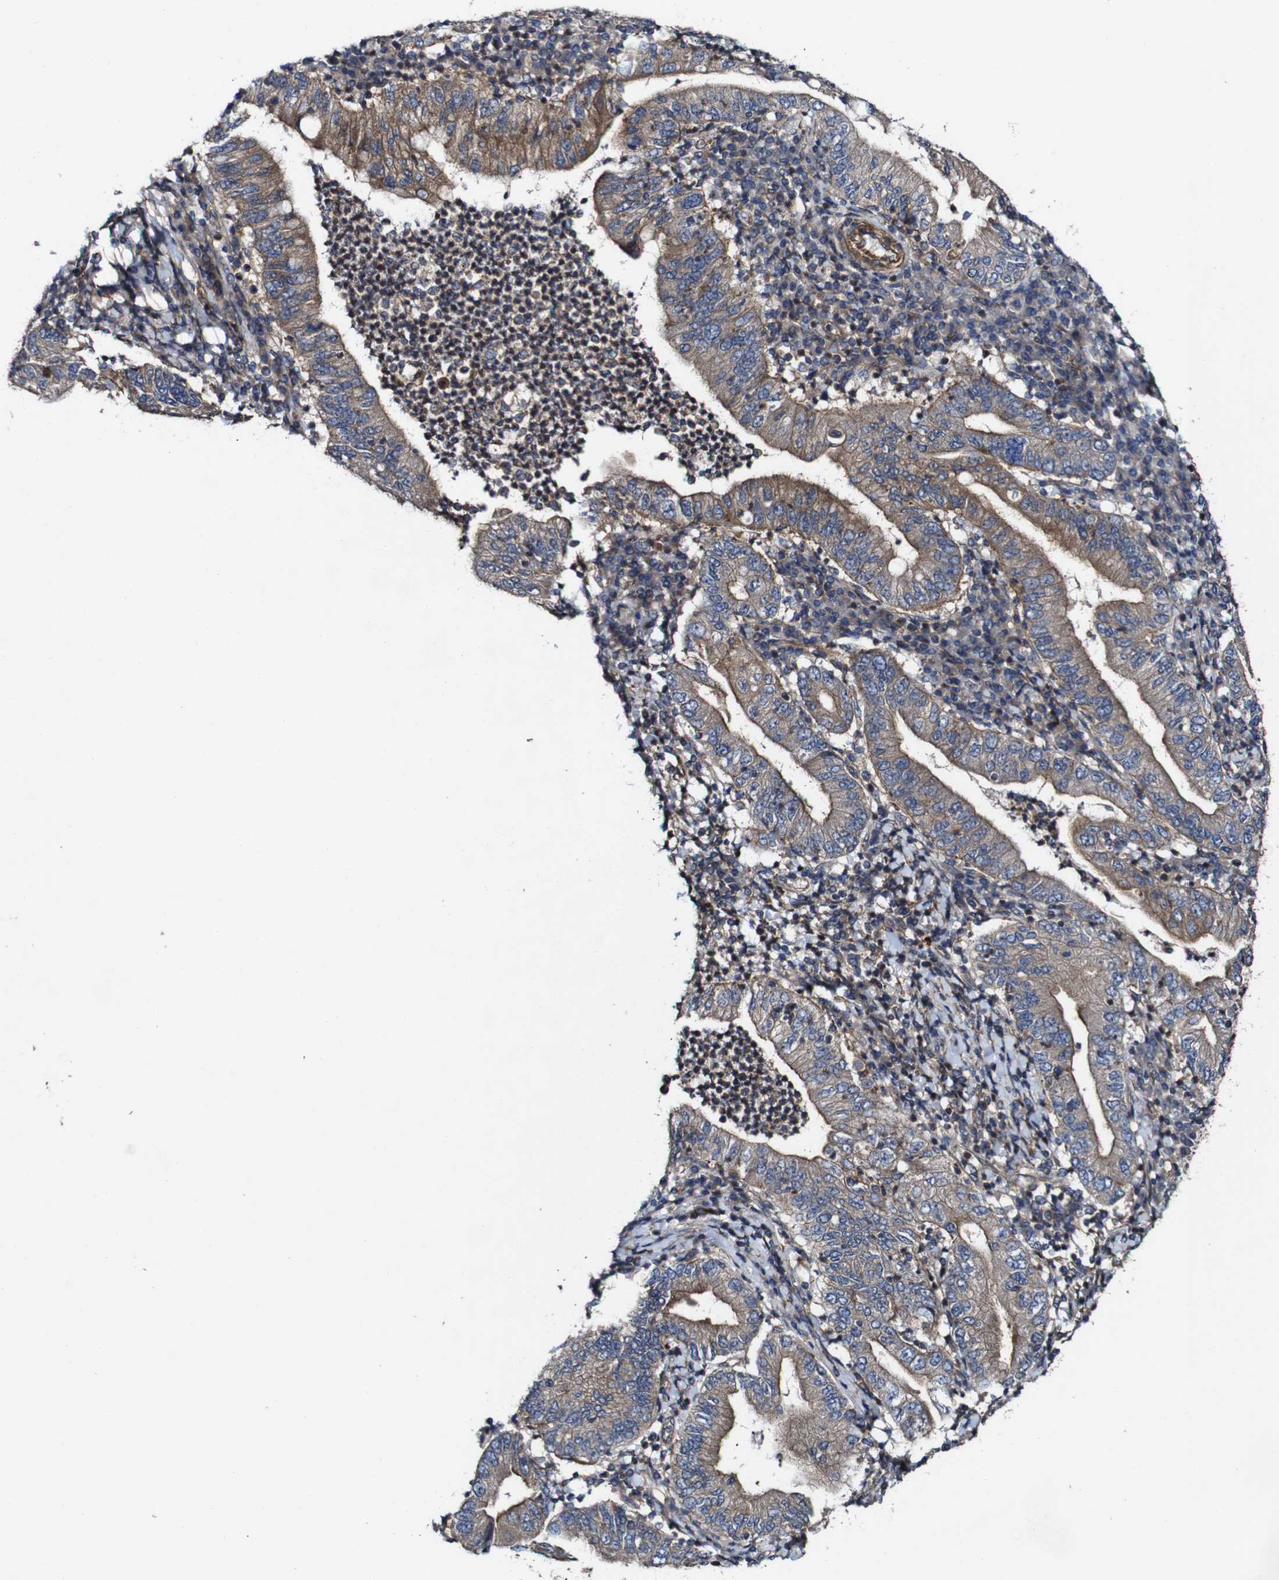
{"staining": {"intensity": "moderate", "quantity": ">75%", "location": "cytoplasmic/membranous"}, "tissue": "stomach cancer", "cell_type": "Tumor cells", "image_type": "cancer", "snomed": [{"axis": "morphology", "description": "Normal tissue, NOS"}, {"axis": "morphology", "description": "Adenocarcinoma, NOS"}, {"axis": "topography", "description": "Esophagus"}, {"axis": "topography", "description": "Stomach, upper"}, {"axis": "topography", "description": "Peripheral nerve tissue"}], "caption": "Stomach cancer (adenocarcinoma) stained with a protein marker reveals moderate staining in tumor cells.", "gene": "GSDME", "patient": {"sex": "male", "age": 62}}